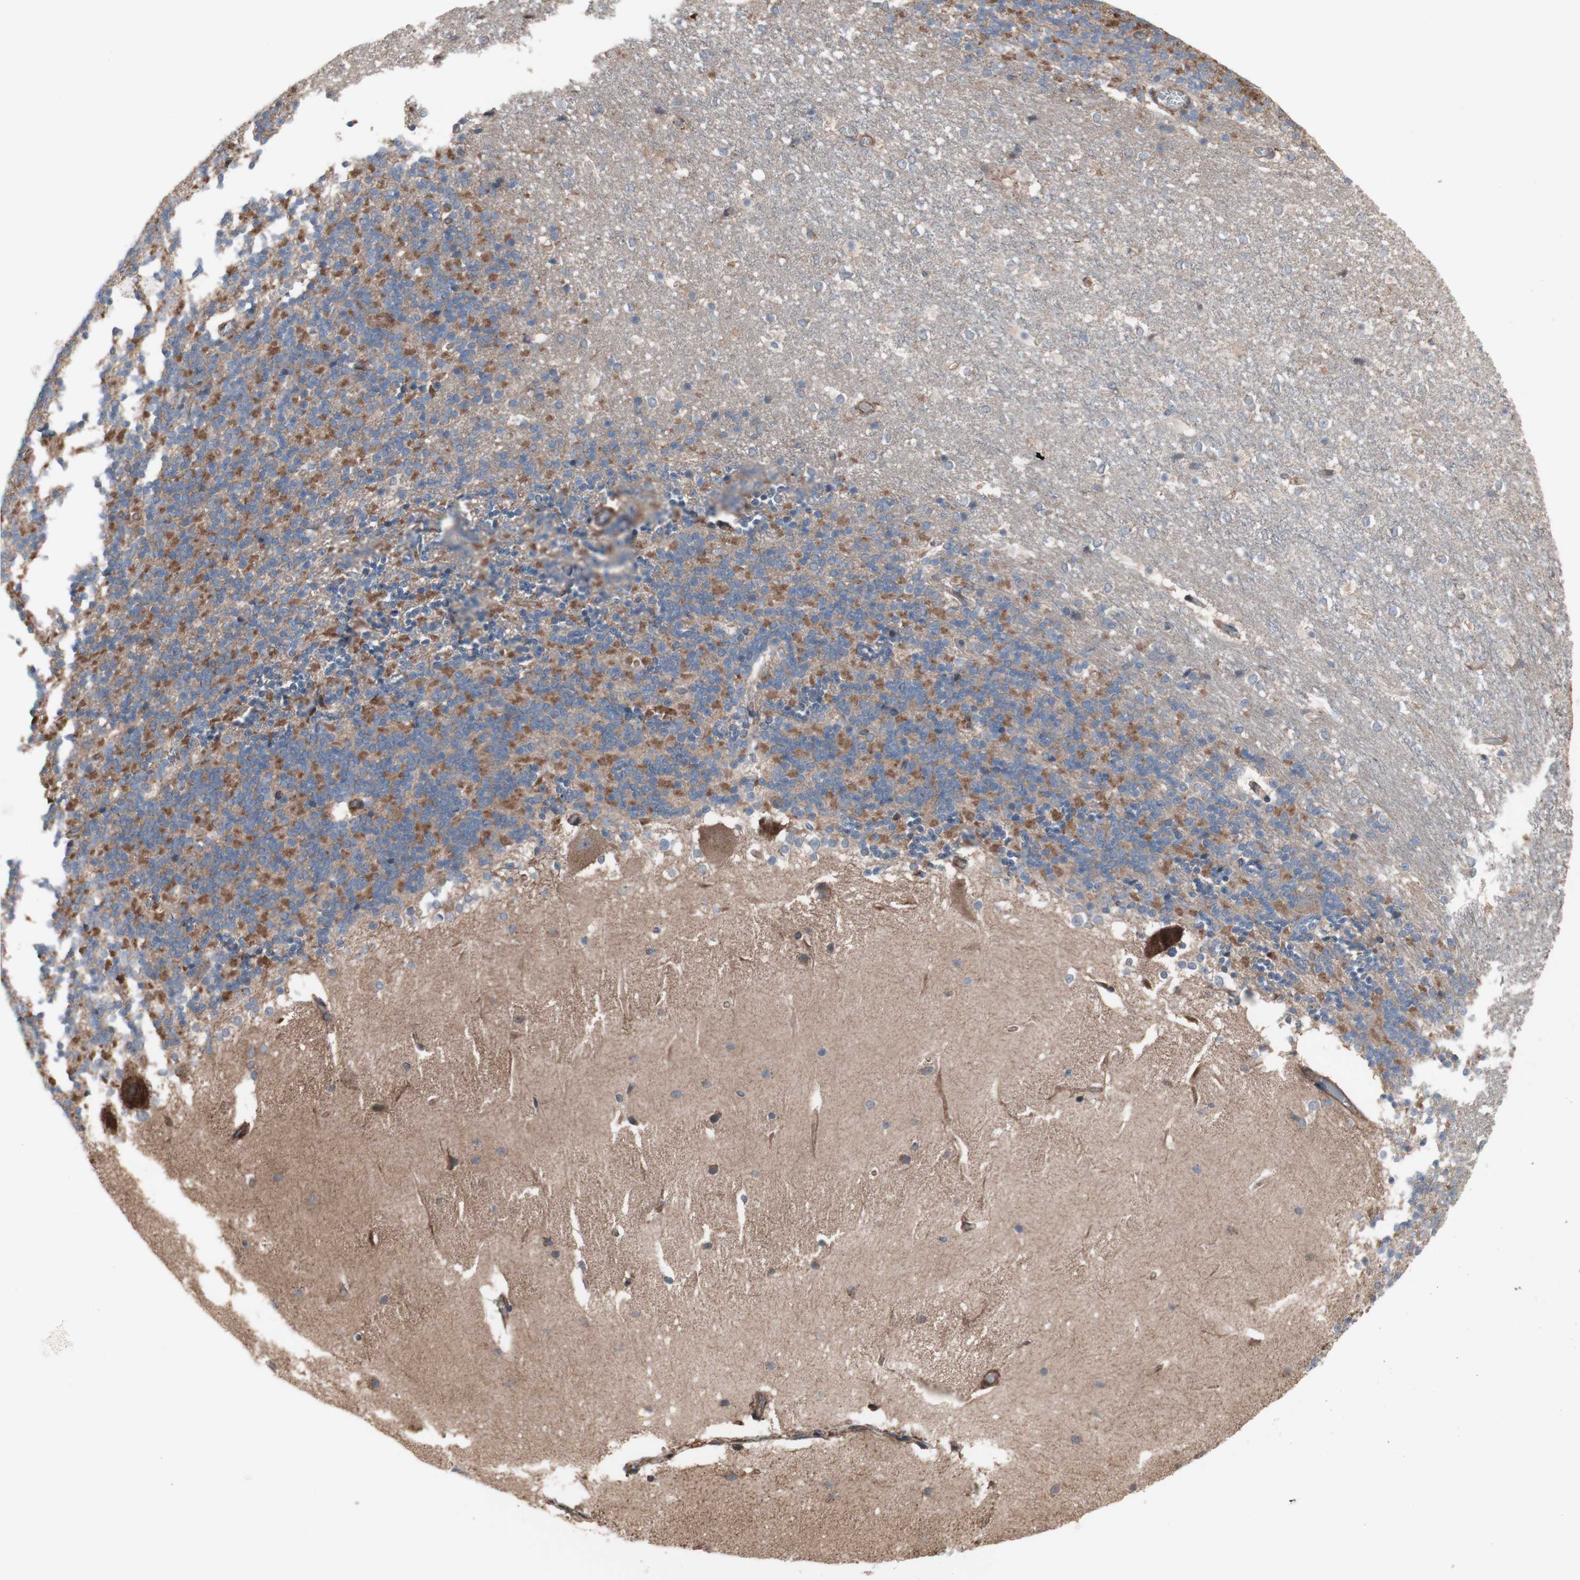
{"staining": {"intensity": "moderate", "quantity": ">75%", "location": "cytoplasmic/membranous"}, "tissue": "cerebellum", "cell_type": "Cells in granular layer", "image_type": "normal", "snomed": [{"axis": "morphology", "description": "Normal tissue, NOS"}, {"axis": "topography", "description": "Cerebellum"}], "caption": "A photomicrograph of human cerebellum stained for a protein demonstrates moderate cytoplasmic/membranous brown staining in cells in granular layer.", "gene": "COPB1", "patient": {"sex": "female", "age": 19}}